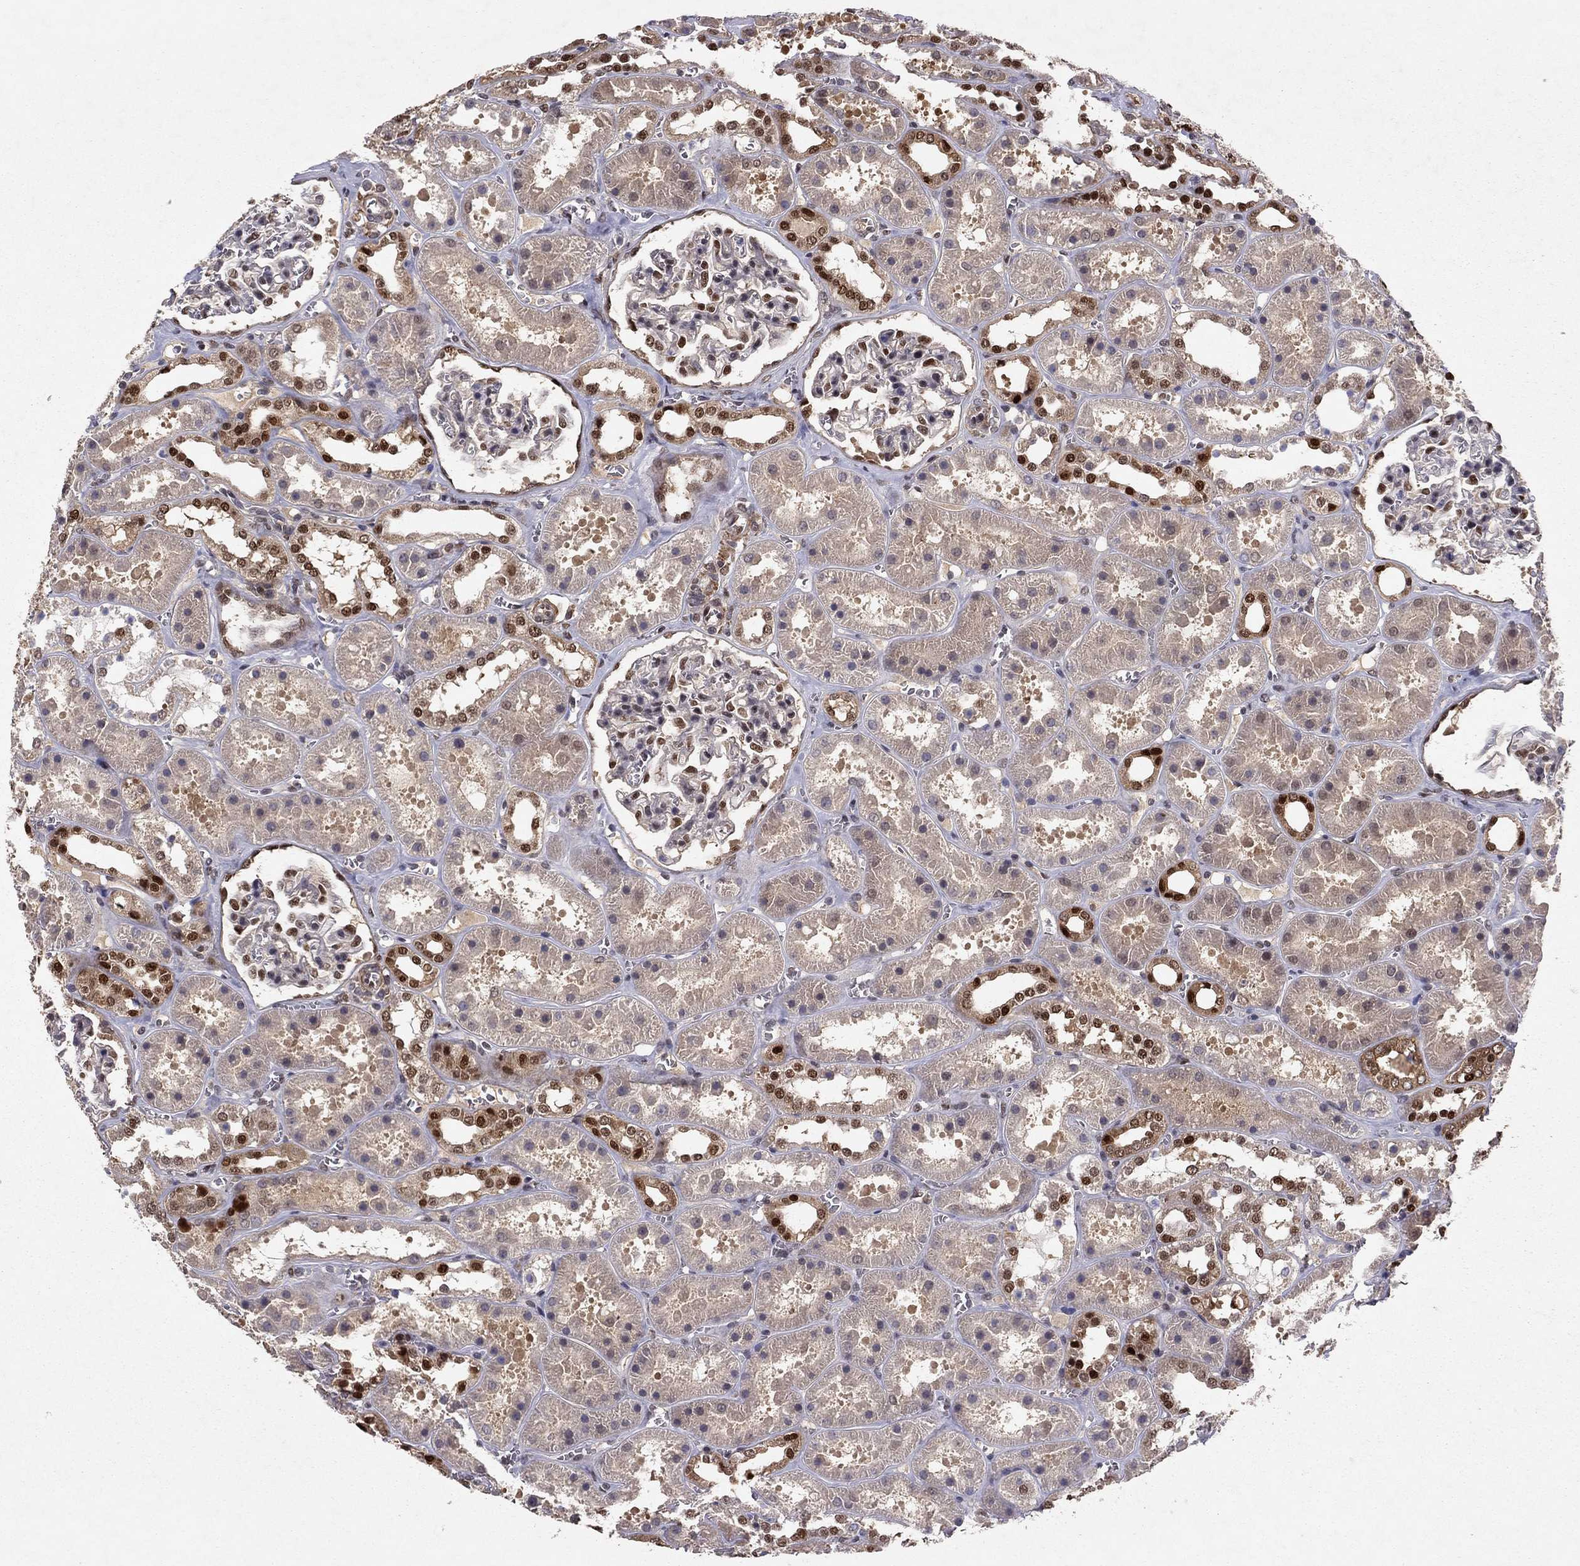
{"staining": {"intensity": "strong", "quantity": "<25%", "location": "nuclear"}, "tissue": "kidney", "cell_type": "Cells in glomeruli", "image_type": "normal", "snomed": [{"axis": "morphology", "description": "Normal tissue, NOS"}, {"axis": "topography", "description": "Kidney"}], "caption": "DAB immunohistochemical staining of benign human kidney shows strong nuclear protein positivity in approximately <25% of cells in glomeruli. (Brightfield microscopy of DAB IHC at high magnification).", "gene": "CRTC1", "patient": {"sex": "female", "age": 41}}